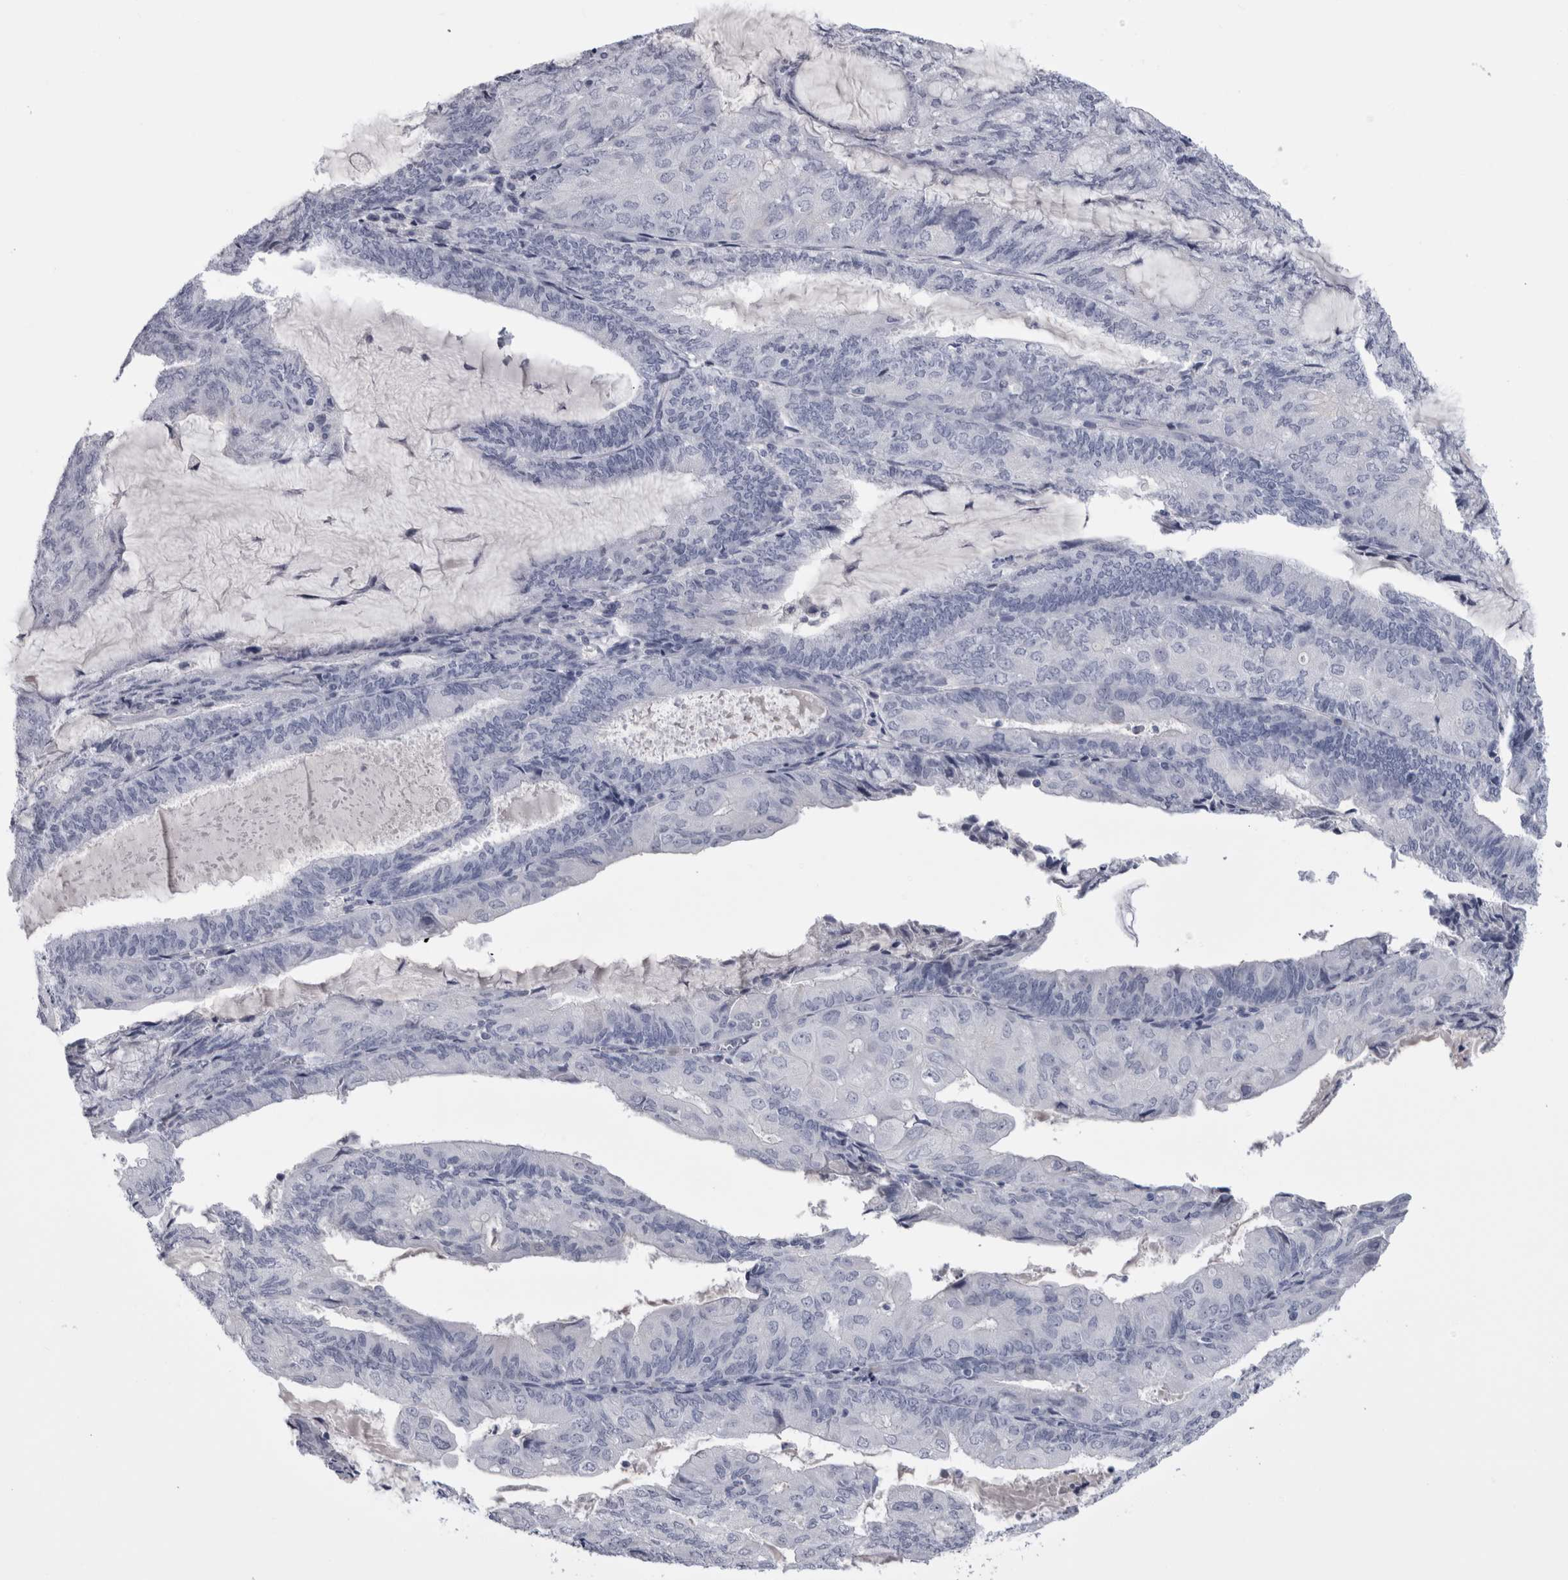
{"staining": {"intensity": "negative", "quantity": "none", "location": "none"}, "tissue": "endometrial cancer", "cell_type": "Tumor cells", "image_type": "cancer", "snomed": [{"axis": "morphology", "description": "Adenocarcinoma, NOS"}, {"axis": "topography", "description": "Endometrium"}], "caption": "The immunohistochemistry (IHC) image has no significant positivity in tumor cells of endometrial adenocarcinoma tissue.", "gene": "PAX5", "patient": {"sex": "female", "age": 81}}